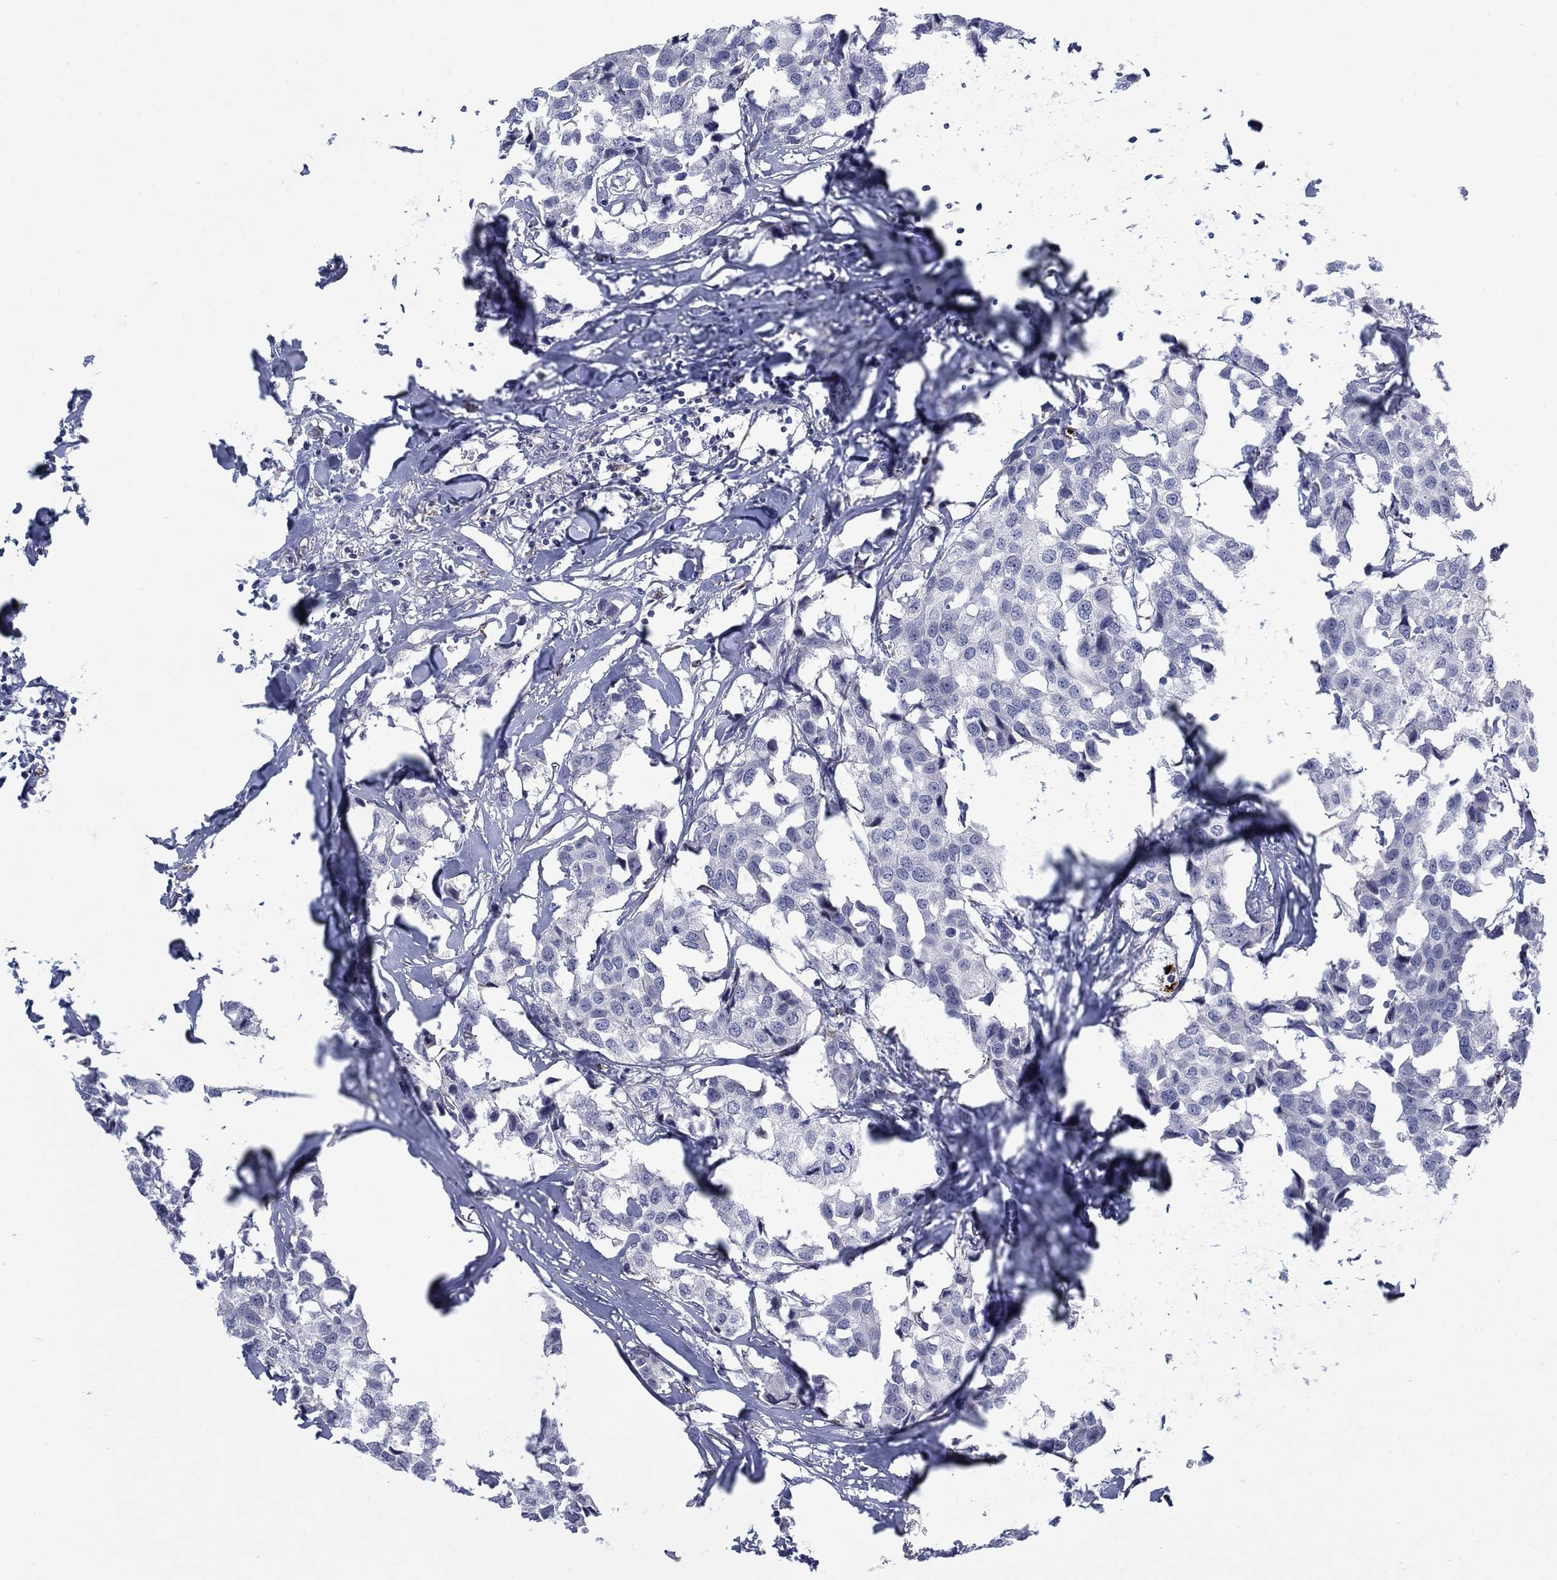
{"staining": {"intensity": "negative", "quantity": "none", "location": "none"}, "tissue": "breast cancer", "cell_type": "Tumor cells", "image_type": "cancer", "snomed": [{"axis": "morphology", "description": "Duct carcinoma"}, {"axis": "topography", "description": "Breast"}], "caption": "Photomicrograph shows no protein staining in tumor cells of intraductal carcinoma (breast) tissue.", "gene": "MTRFR", "patient": {"sex": "female", "age": 80}}